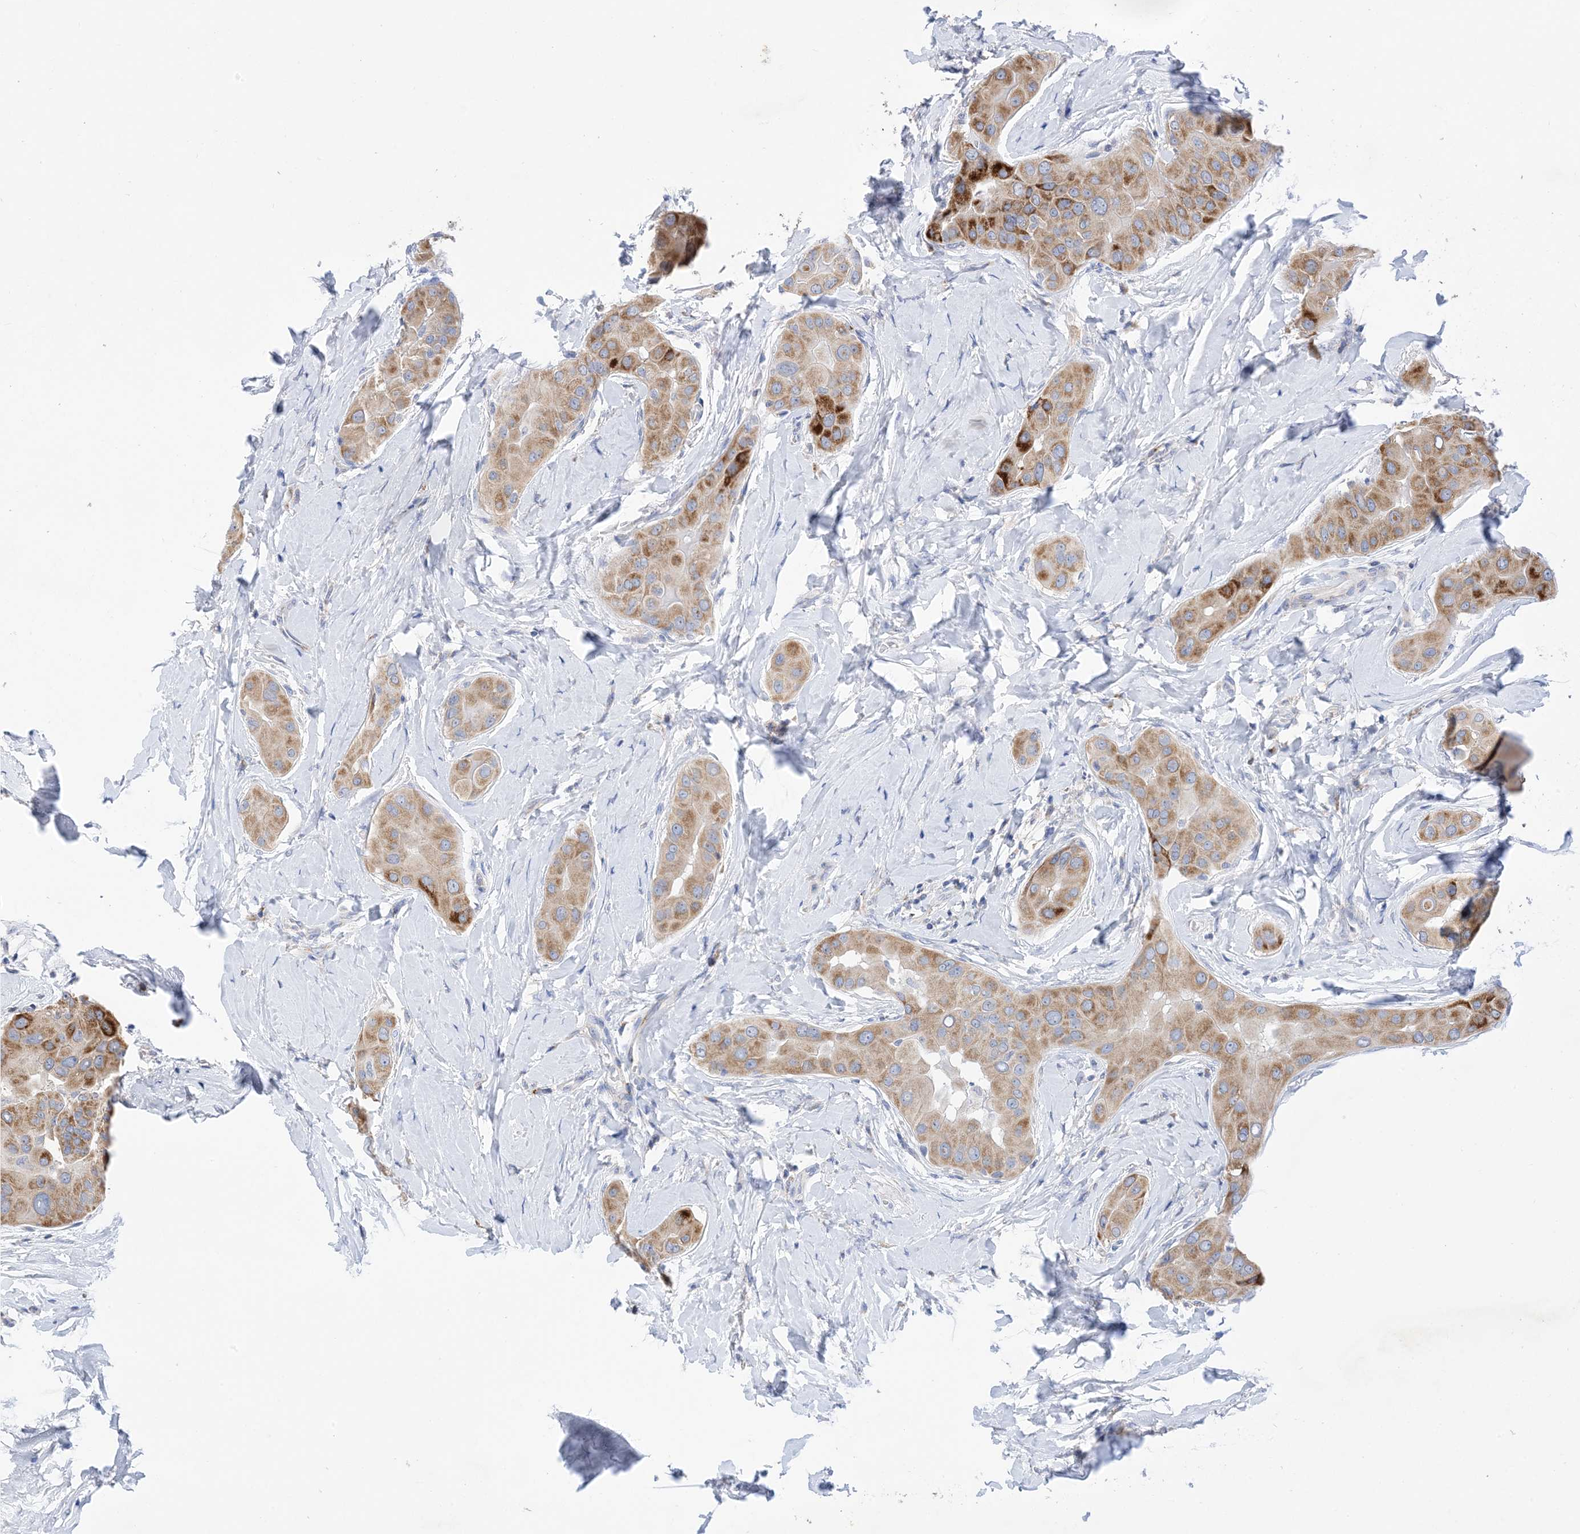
{"staining": {"intensity": "moderate", "quantity": ">75%", "location": "cytoplasmic/membranous"}, "tissue": "thyroid cancer", "cell_type": "Tumor cells", "image_type": "cancer", "snomed": [{"axis": "morphology", "description": "Papillary adenocarcinoma, NOS"}, {"axis": "topography", "description": "Thyroid gland"}], "caption": "Protein expression analysis of human papillary adenocarcinoma (thyroid) reveals moderate cytoplasmic/membranous staining in approximately >75% of tumor cells.", "gene": "PLK4", "patient": {"sex": "male", "age": 33}}